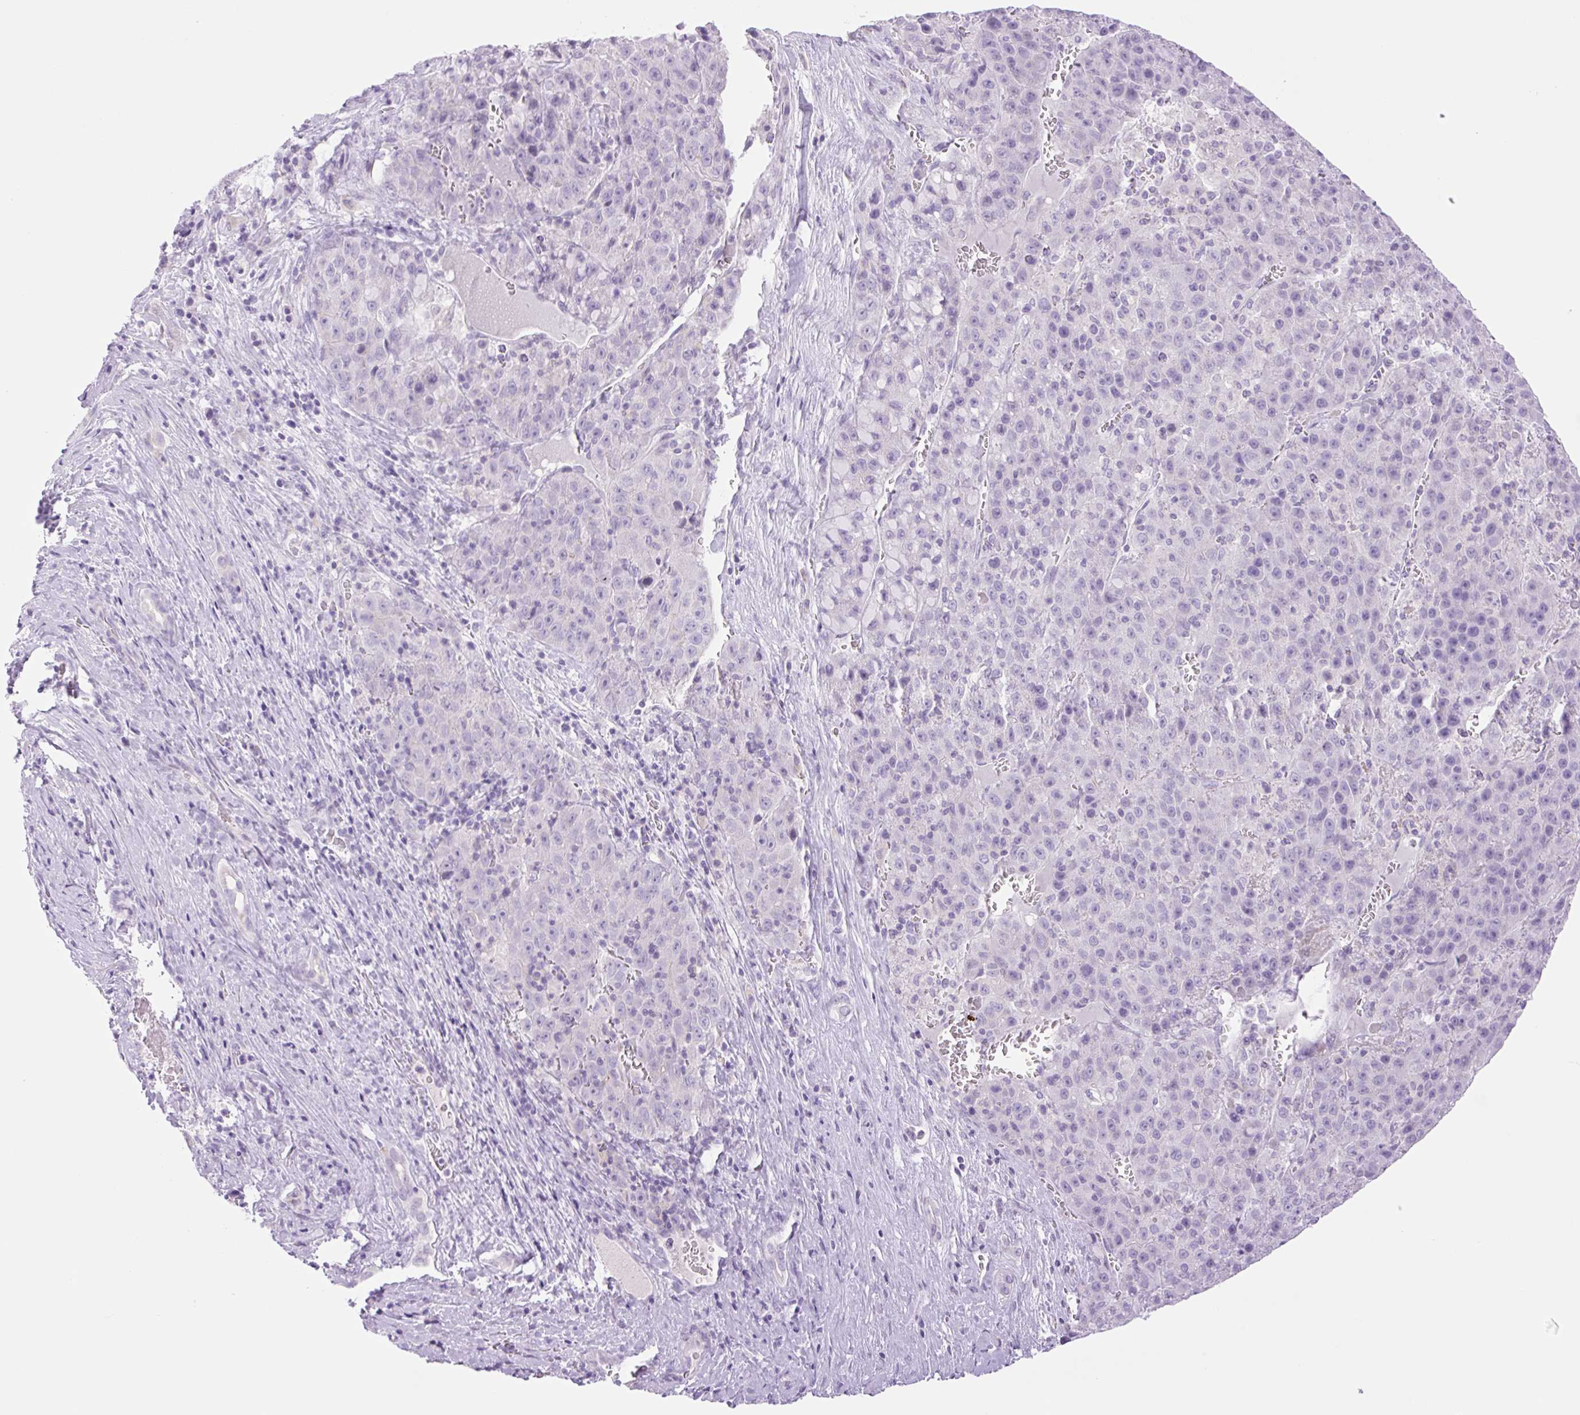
{"staining": {"intensity": "negative", "quantity": "none", "location": "none"}, "tissue": "liver cancer", "cell_type": "Tumor cells", "image_type": "cancer", "snomed": [{"axis": "morphology", "description": "Carcinoma, Hepatocellular, NOS"}, {"axis": "topography", "description": "Liver"}], "caption": "This is an IHC micrograph of human liver hepatocellular carcinoma. There is no expression in tumor cells.", "gene": "TBX15", "patient": {"sex": "female", "age": 53}}